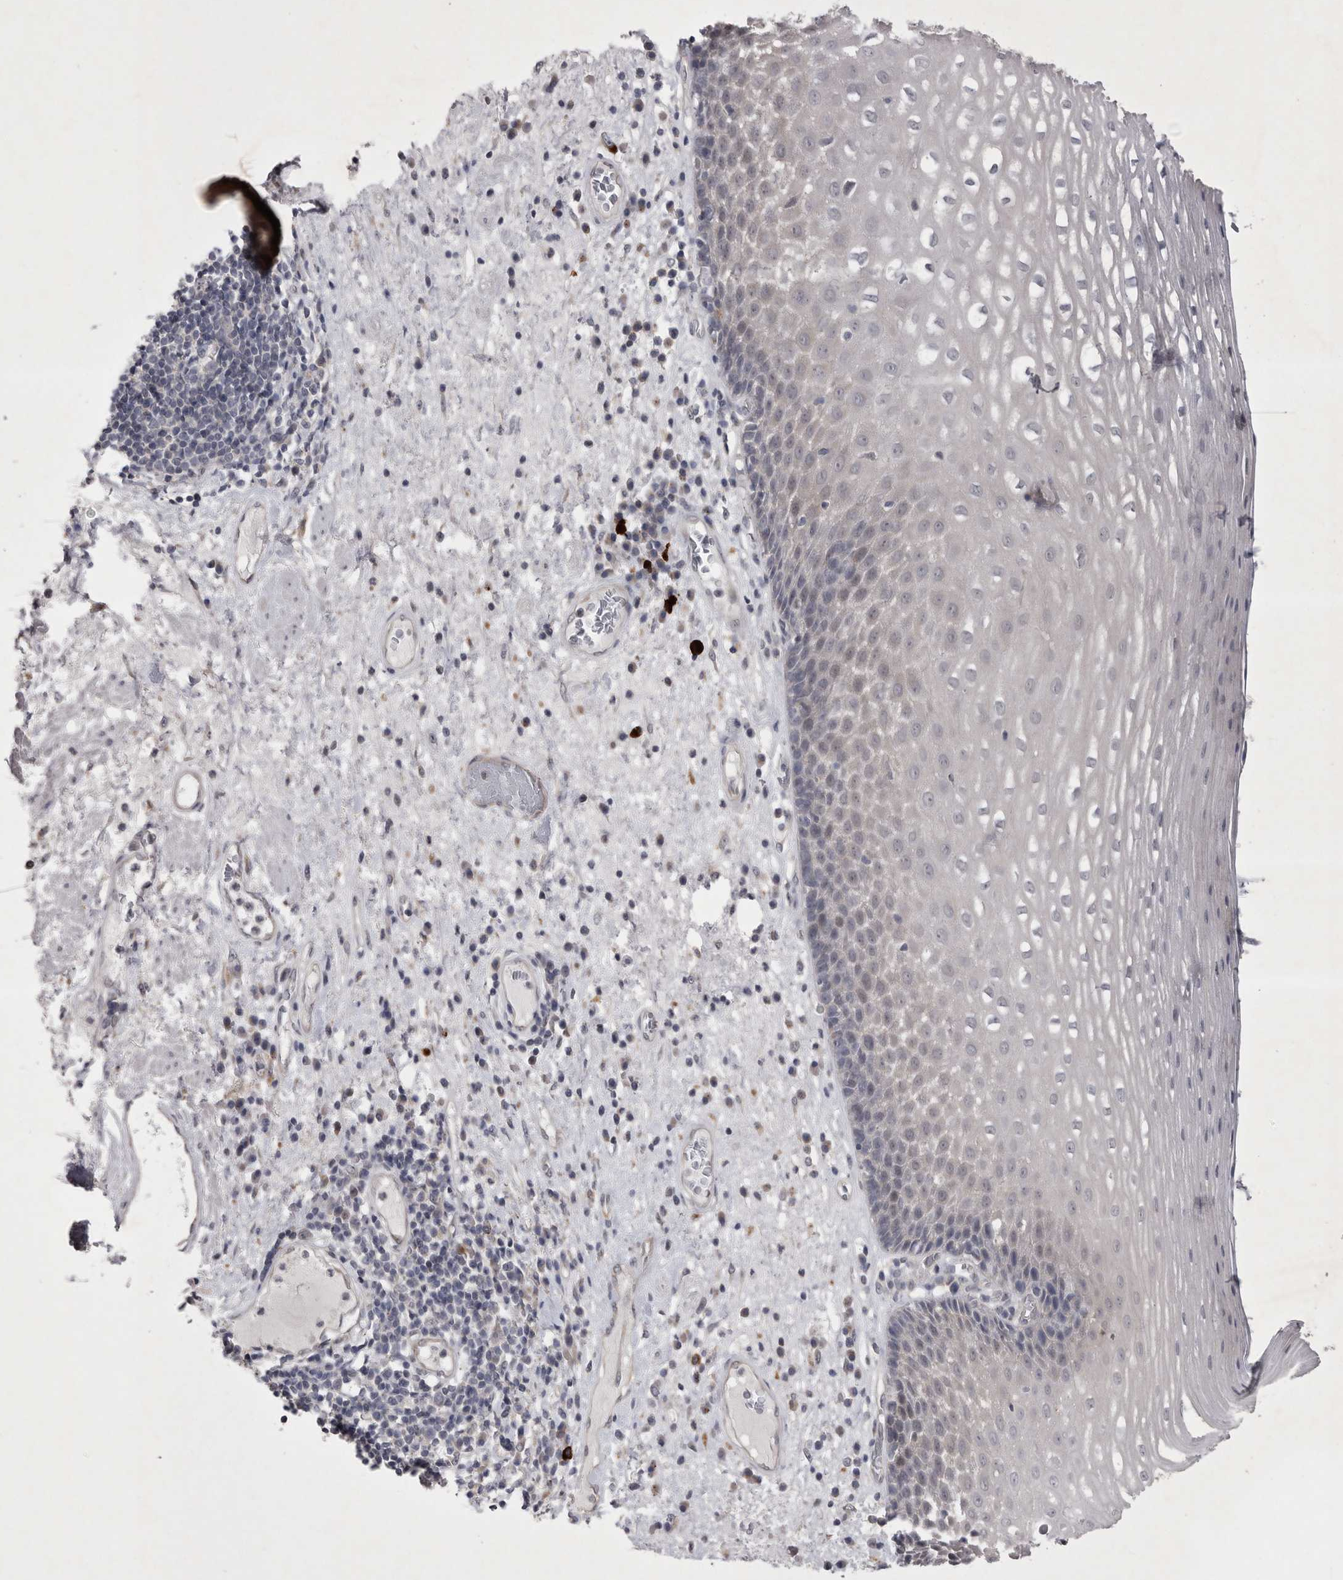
{"staining": {"intensity": "weak", "quantity": "<25%", "location": "cytoplasmic/membranous"}, "tissue": "esophagus", "cell_type": "Squamous epithelial cells", "image_type": "normal", "snomed": [{"axis": "morphology", "description": "Normal tissue, NOS"}, {"axis": "morphology", "description": "Adenocarcinoma, NOS"}, {"axis": "topography", "description": "Esophagus"}], "caption": "Normal esophagus was stained to show a protein in brown. There is no significant positivity in squamous epithelial cells.", "gene": "CTBS", "patient": {"sex": "male", "age": 62}}